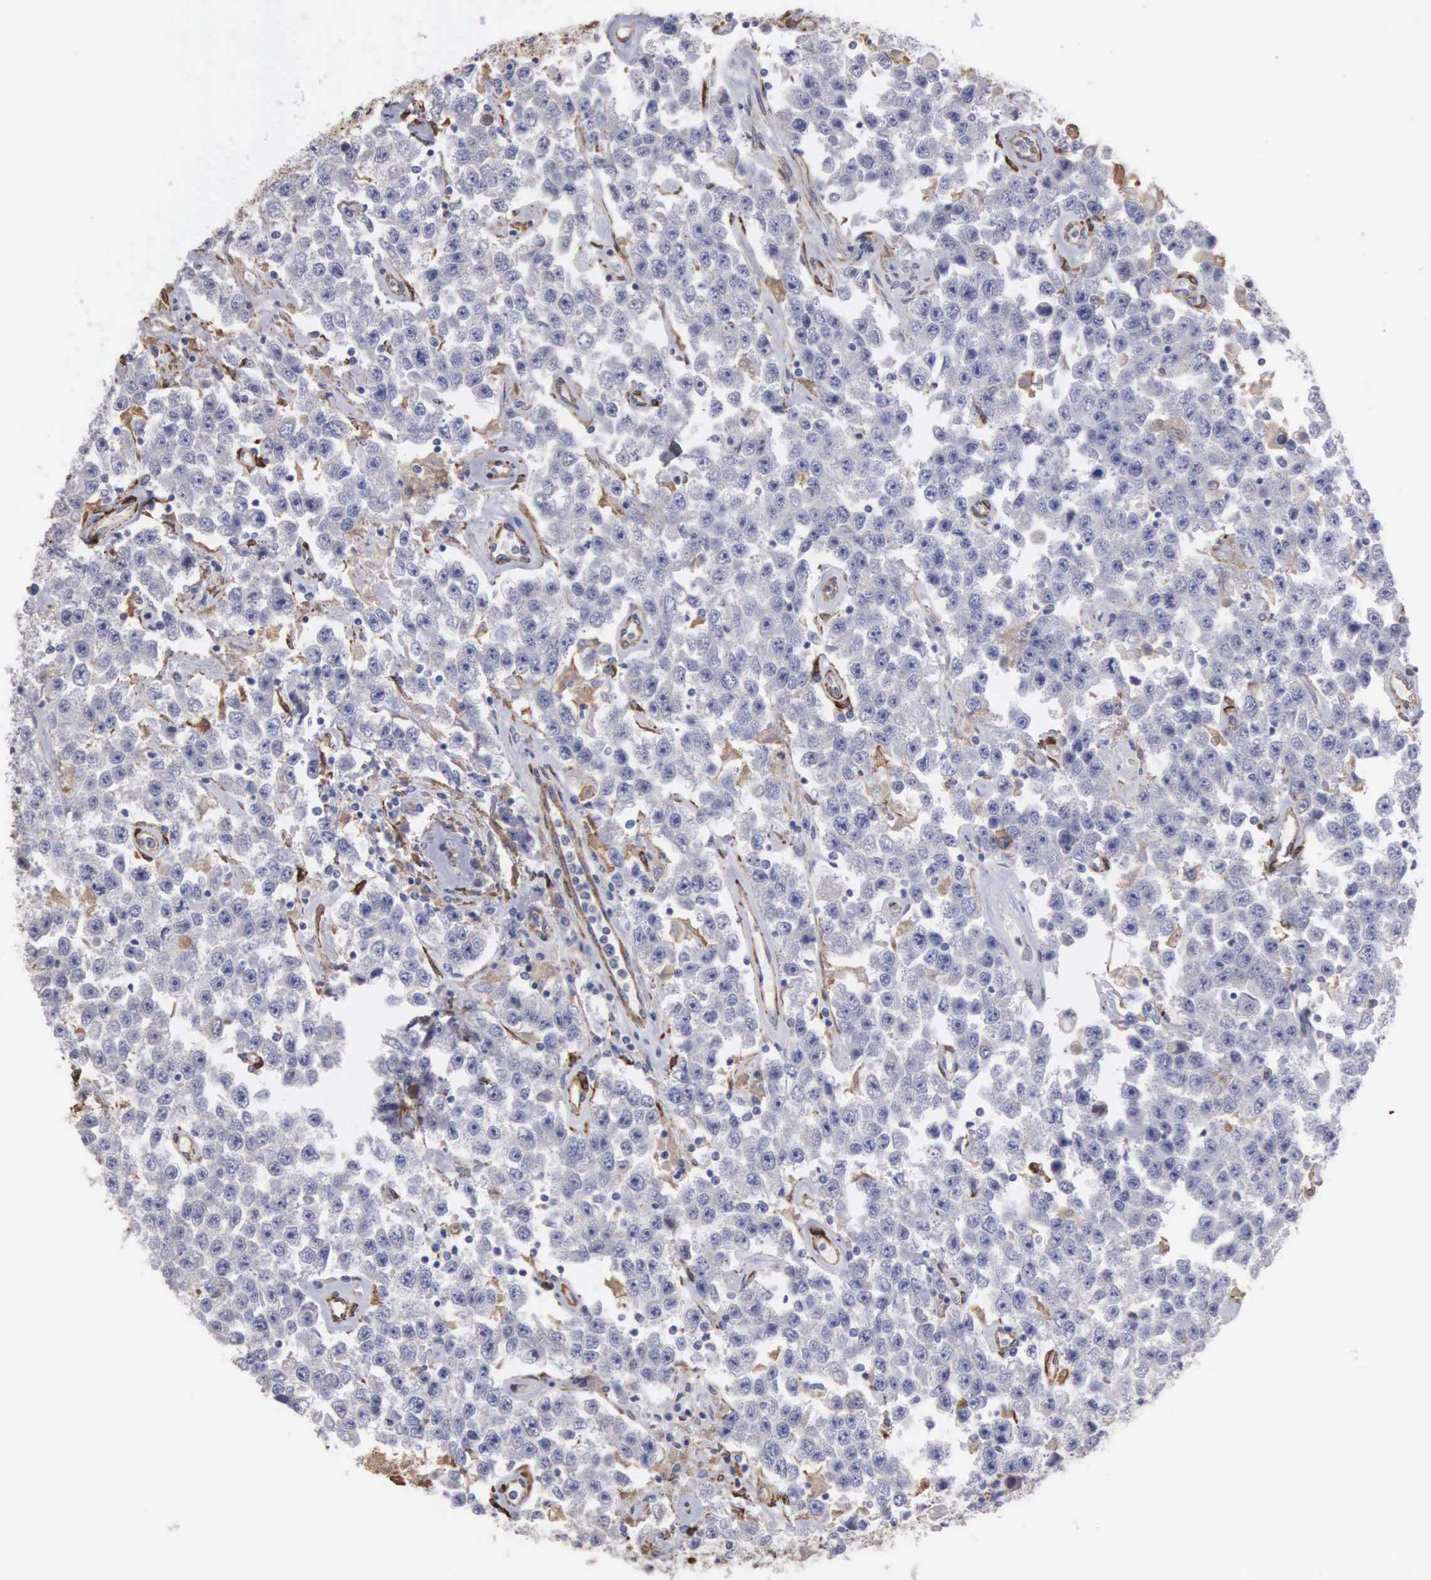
{"staining": {"intensity": "negative", "quantity": "none", "location": "none"}, "tissue": "testis cancer", "cell_type": "Tumor cells", "image_type": "cancer", "snomed": [{"axis": "morphology", "description": "Seminoma, NOS"}, {"axis": "topography", "description": "Testis"}], "caption": "Human testis seminoma stained for a protein using immunohistochemistry shows no positivity in tumor cells.", "gene": "LIN52", "patient": {"sex": "male", "age": 52}}